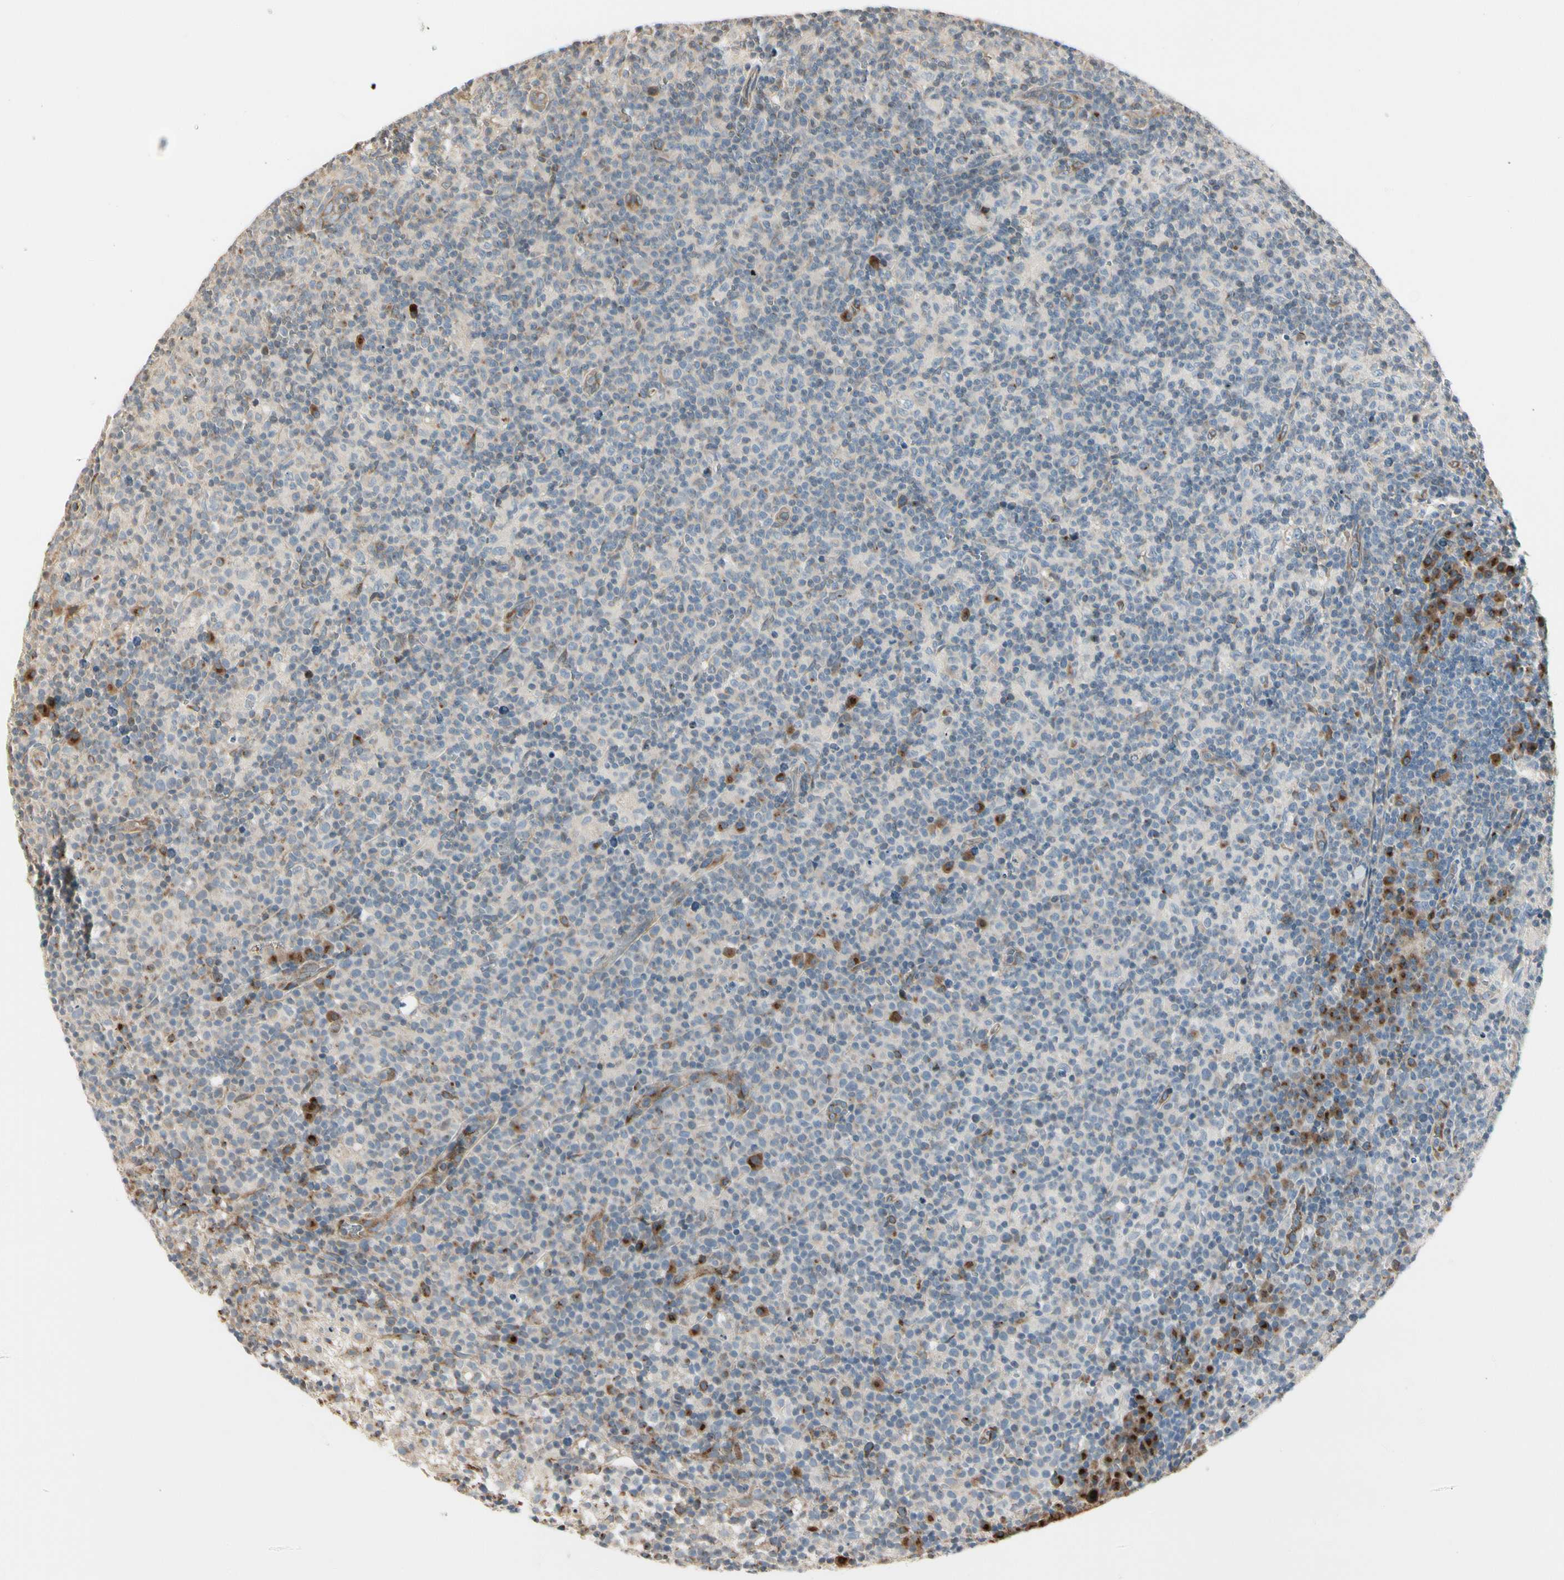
{"staining": {"intensity": "negative", "quantity": "none", "location": "none"}, "tissue": "lymph node", "cell_type": "Germinal center cells", "image_type": "normal", "snomed": [{"axis": "morphology", "description": "Normal tissue, NOS"}, {"axis": "morphology", "description": "Inflammation, NOS"}, {"axis": "topography", "description": "Lymph node"}], "caption": "This is an immunohistochemistry (IHC) micrograph of unremarkable lymph node. There is no staining in germinal center cells.", "gene": "NUCB2", "patient": {"sex": "male", "age": 55}}